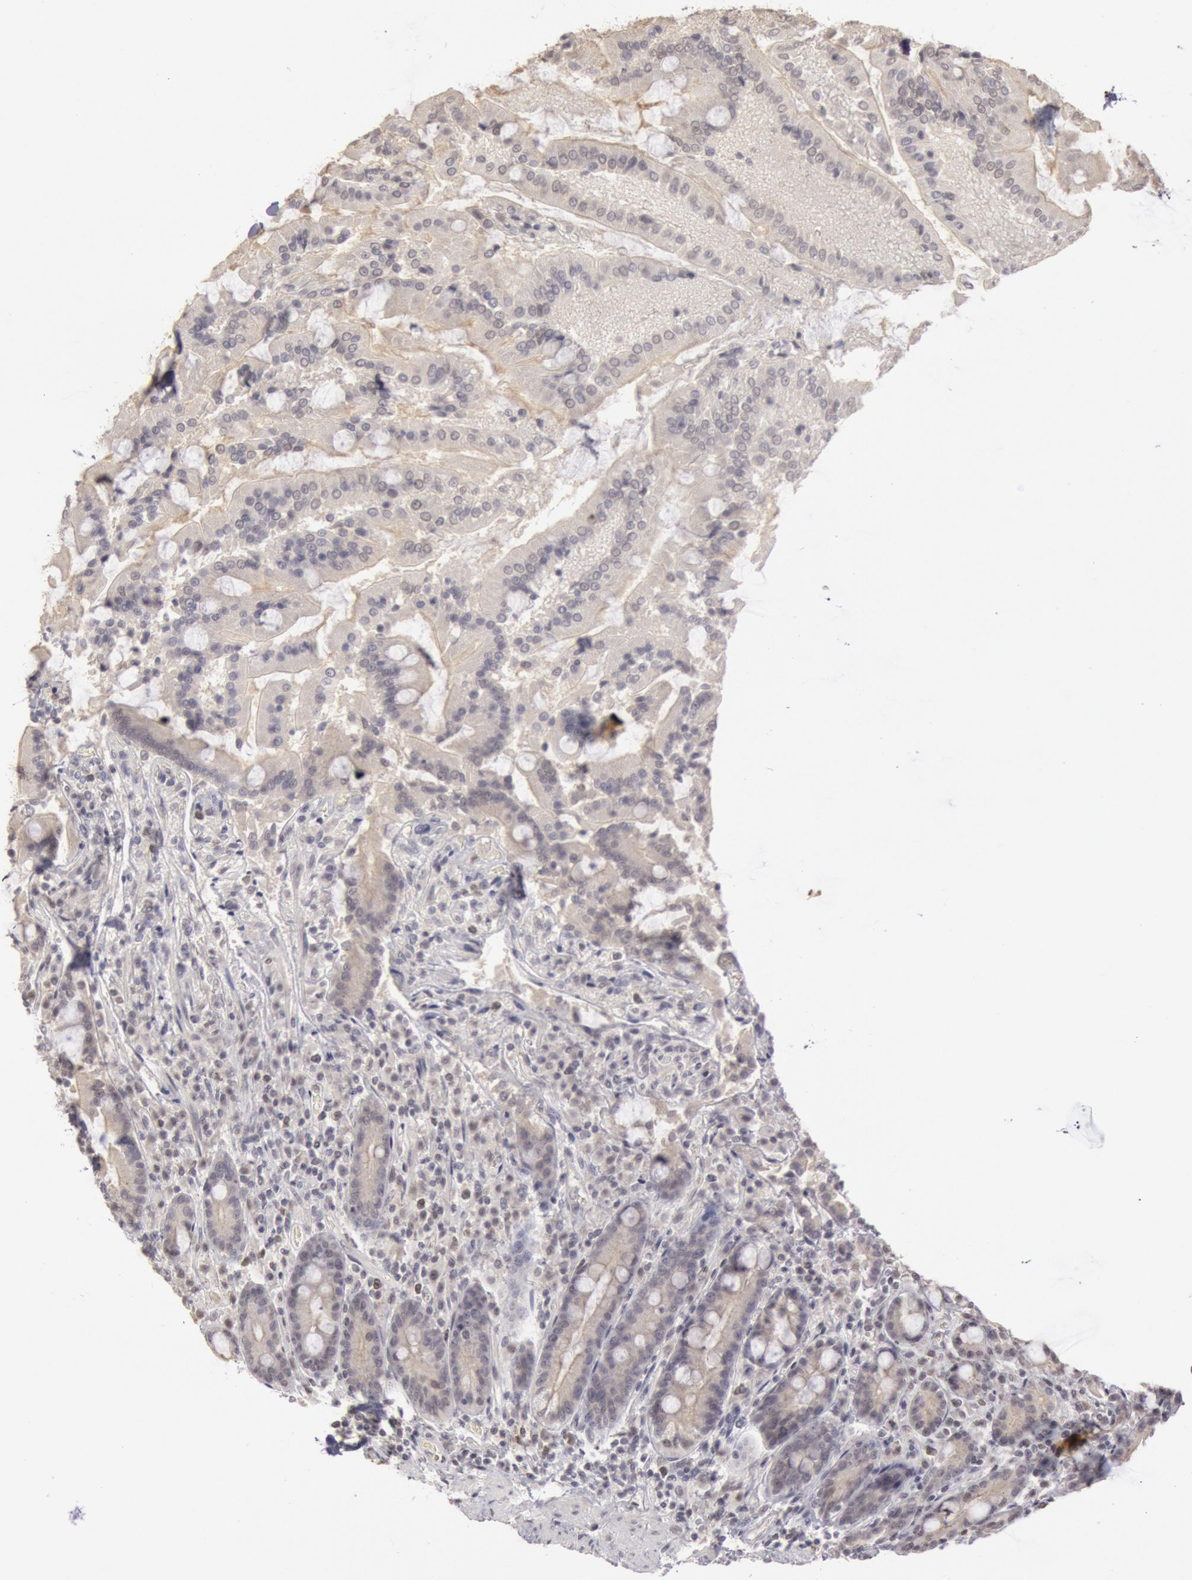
{"staining": {"intensity": "negative", "quantity": "none", "location": "none"}, "tissue": "duodenum", "cell_type": "Glandular cells", "image_type": "normal", "snomed": [{"axis": "morphology", "description": "Normal tissue, NOS"}, {"axis": "topography", "description": "Duodenum"}], "caption": "Immunohistochemistry (IHC) of normal duodenum reveals no staining in glandular cells. (DAB (3,3'-diaminobenzidine) immunohistochemistry with hematoxylin counter stain).", "gene": "RIMBP3B", "patient": {"sex": "female", "age": 64}}